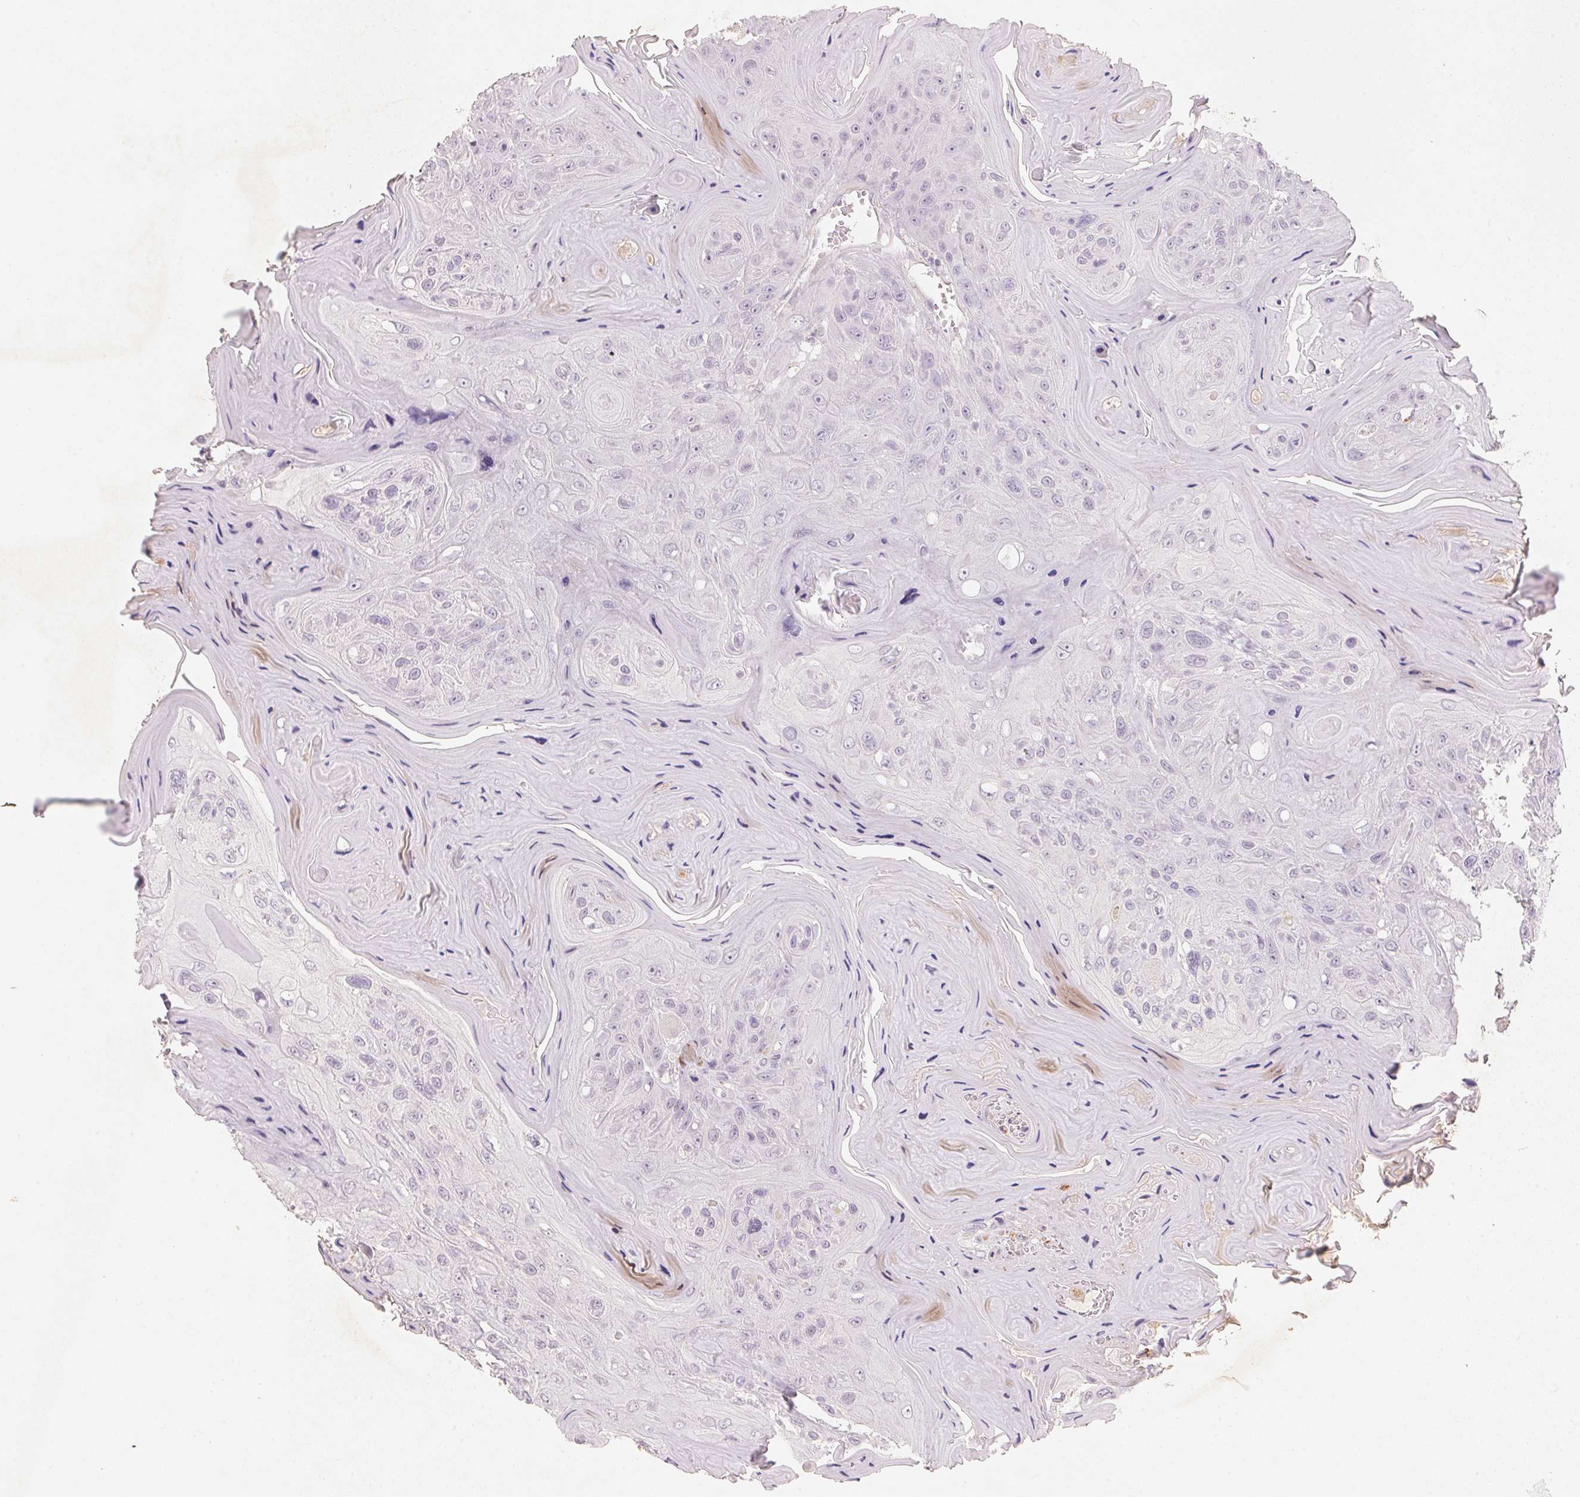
{"staining": {"intensity": "negative", "quantity": "none", "location": "none"}, "tissue": "head and neck cancer", "cell_type": "Tumor cells", "image_type": "cancer", "snomed": [{"axis": "morphology", "description": "Squamous cell carcinoma, NOS"}, {"axis": "topography", "description": "Head-Neck"}], "caption": "Tumor cells are negative for protein expression in human head and neck cancer. (Immunohistochemistry (ihc), brightfield microscopy, high magnification).", "gene": "CXCL5", "patient": {"sex": "female", "age": 59}}